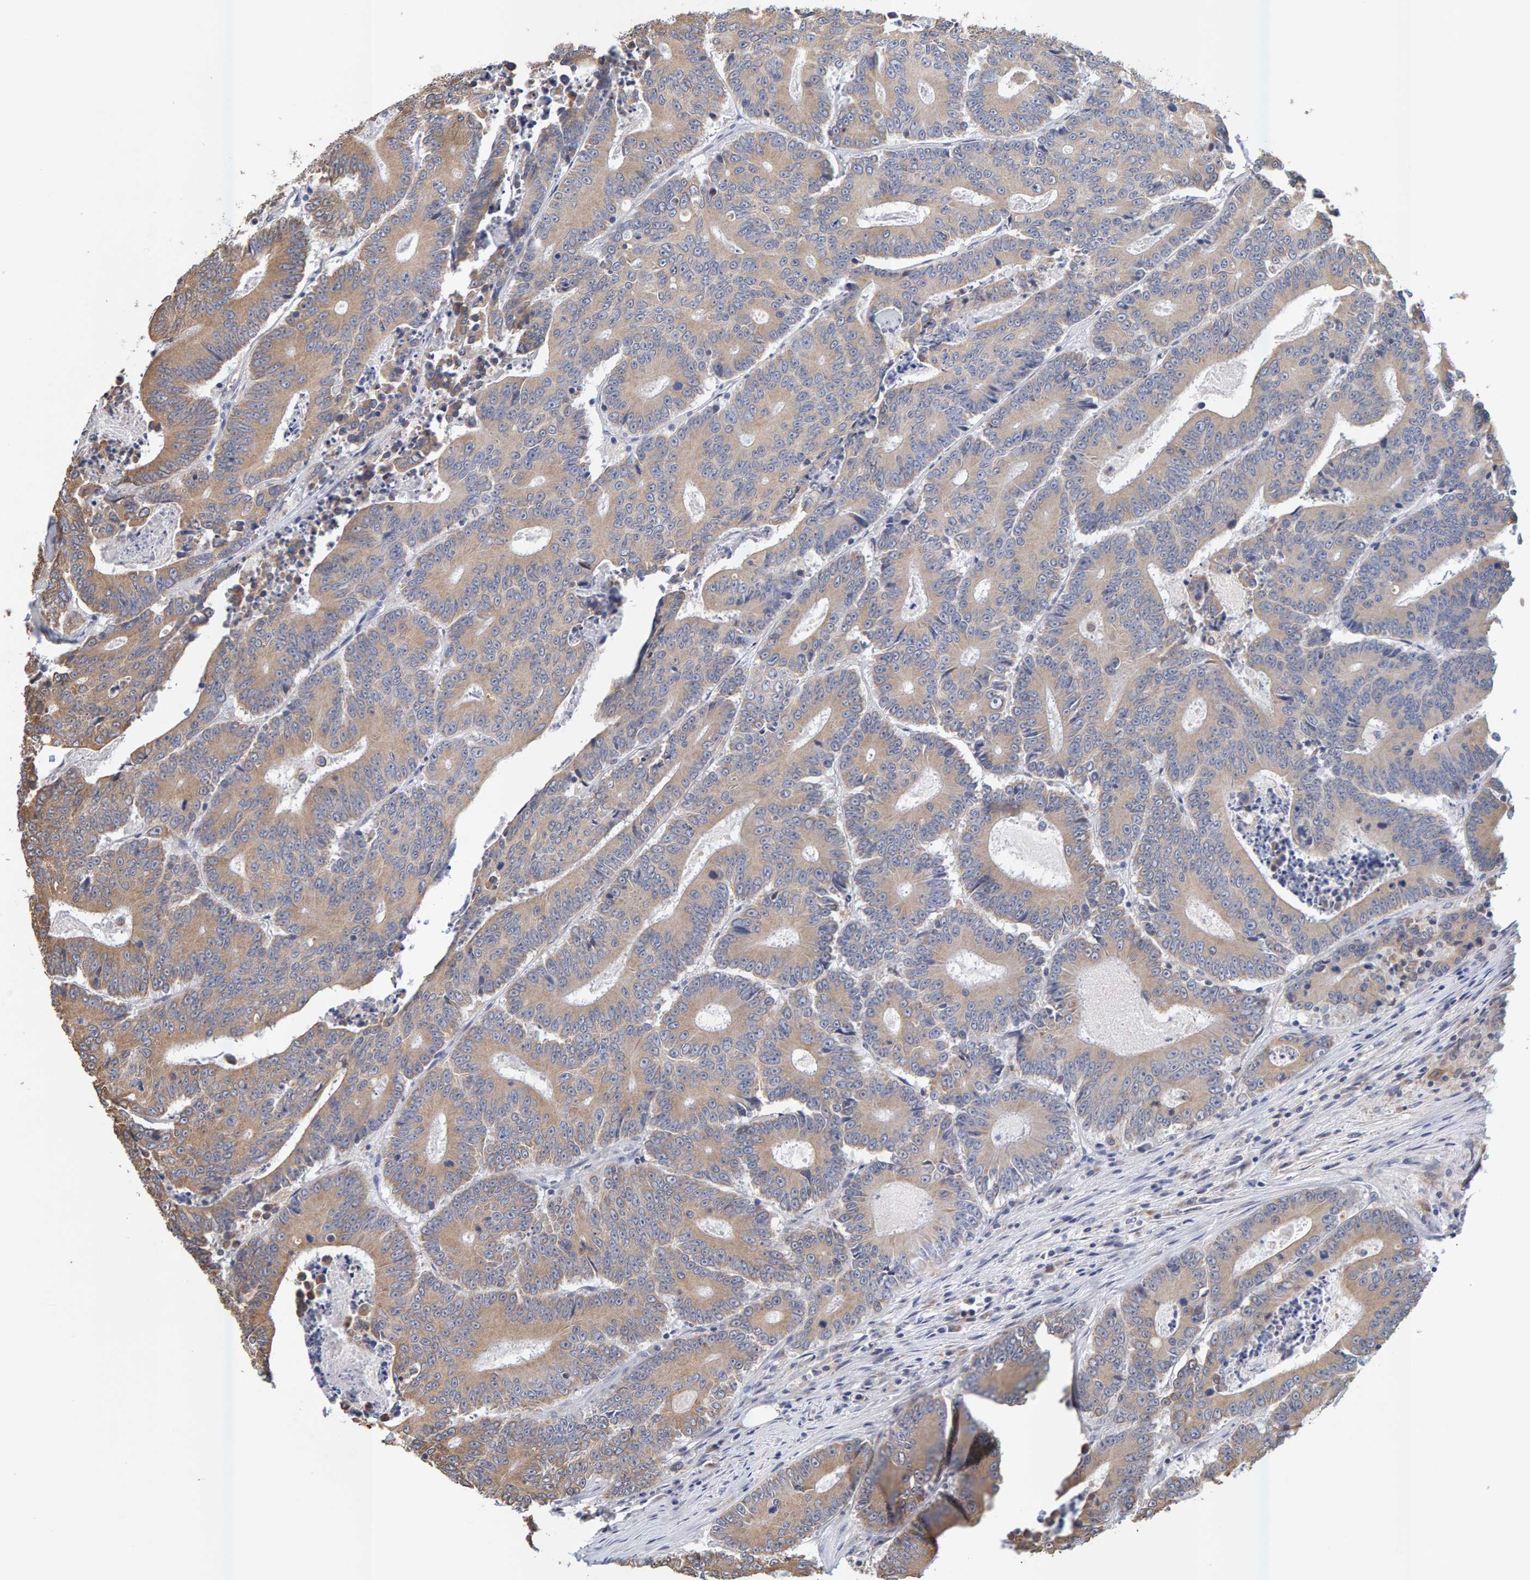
{"staining": {"intensity": "weak", "quantity": ">75%", "location": "cytoplasmic/membranous"}, "tissue": "colorectal cancer", "cell_type": "Tumor cells", "image_type": "cancer", "snomed": [{"axis": "morphology", "description": "Adenocarcinoma, NOS"}, {"axis": "topography", "description": "Colon"}], "caption": "IHC image of human colorectal cancer (adenocarcinoma) stained for a protein (brown), which reveals low levels of weak cytoplasmic/membranous expression in about >75% of tumor cells.", "gene": "SGPL1", "patient": {"sex": "male", "age": 83}}